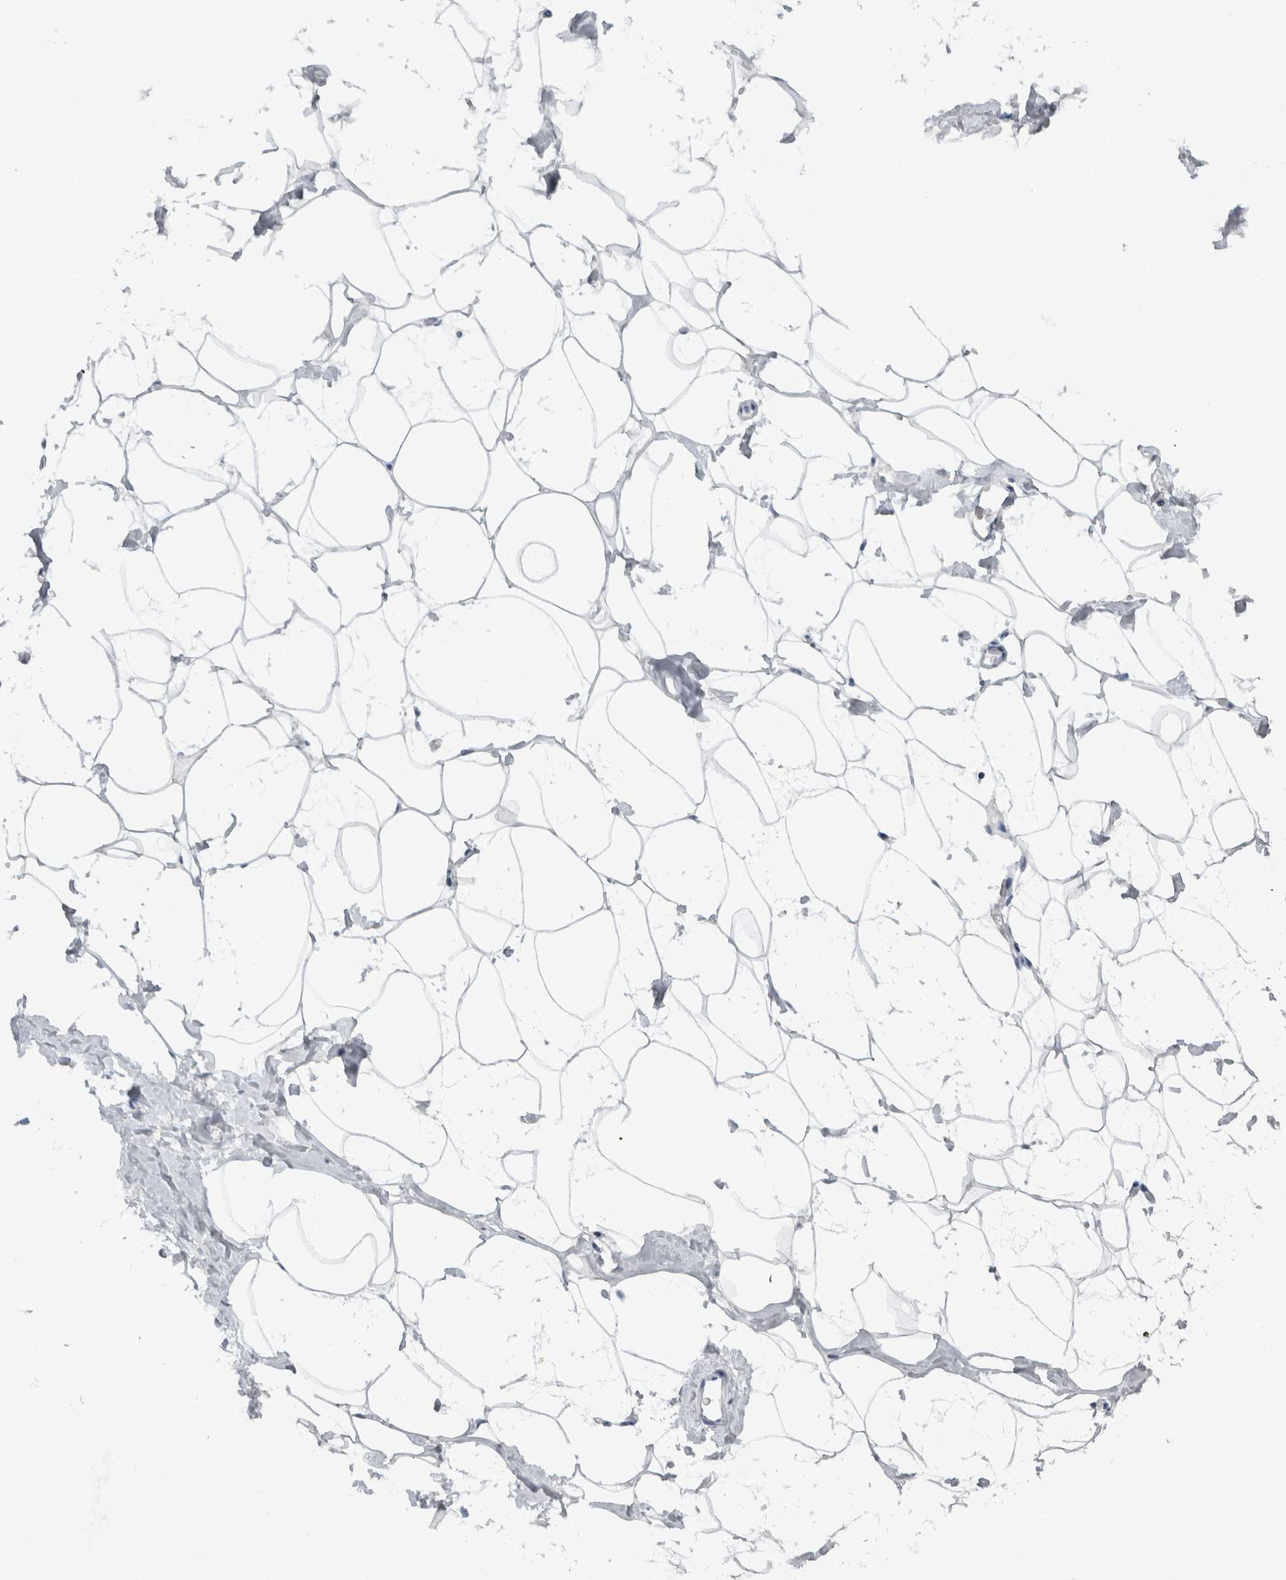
{"staining": {"intensity": "negative", "quantity": "none", "location": "none"}, "tissue": "adipose tissue", "cell_type": "Adipocytes", "image_type": "normal", "snomed": [{"axis": "morphology", "description": "Normal tissue, NOS"}, {"axis": "morphology", "description": "Fibrosis, NOS"}, {"axis": "topography", "description": "Breast"}, {"axis": "topography", "description": "Adipose tissue"}], "caption": "This is a histopathology image of immunohistochemistry staining of normal adipose tissue, which shows no positivity in adipocytes.", "gene": "ADAM2", "patient": {"sex": "female", "age": 39}}